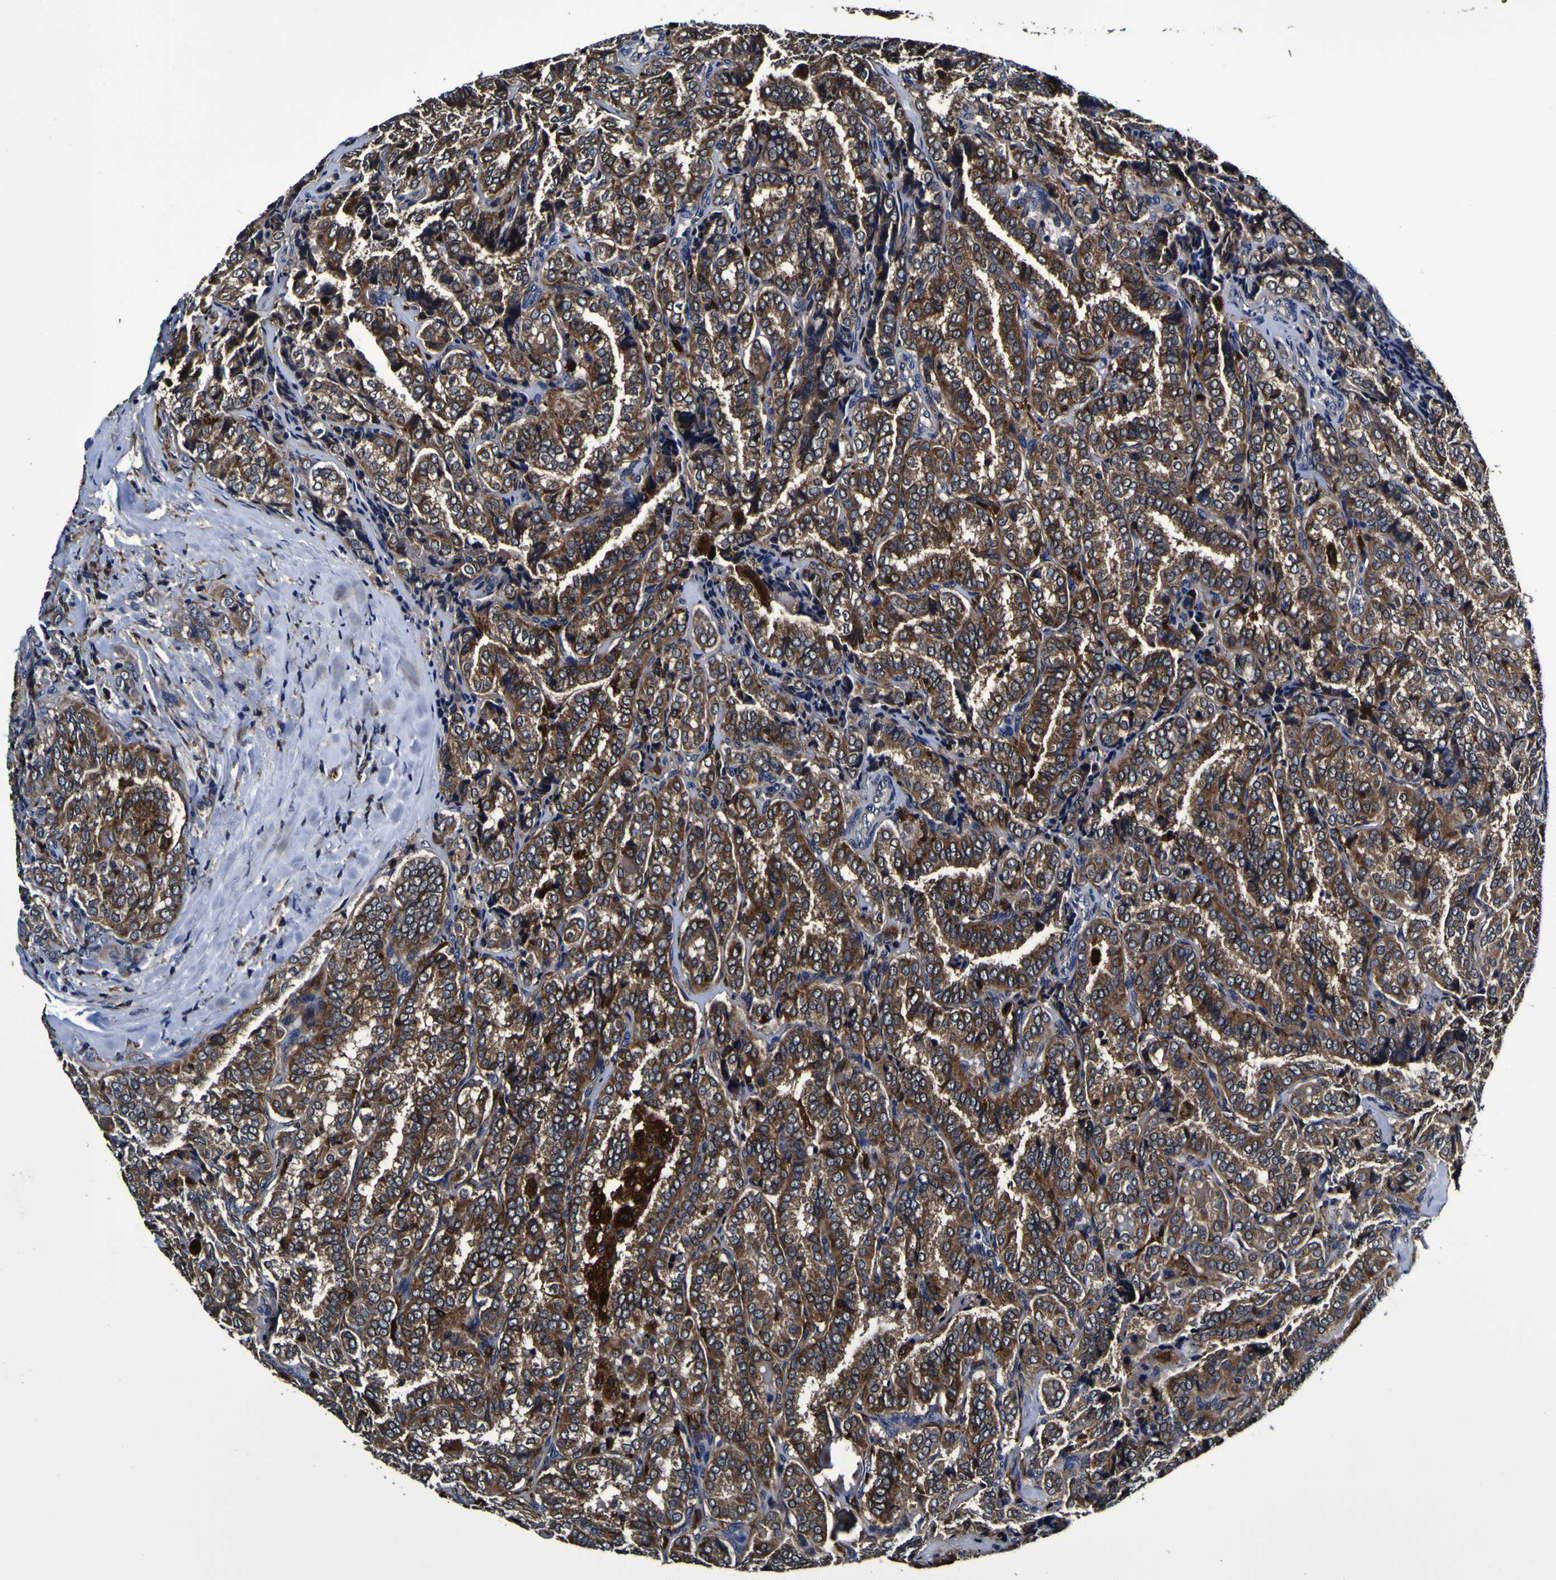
{"staining": {"intensity": "moderate", "quantity": ">75%", "location": "cytoplasmic/membranous"}, "tissue": "thyroid cancer", "cell_type": "Tumor cells", "image_type": "cancer", "snomed": [{"axis": "morphology", "description": "Normal tissue, NOS"}, {"axis": "morphology", "description": "Papillary adenocarcinoma, NOS"}, {"axis": "topography", "description": "Thyroid gland"}], "caption": "The image displays staining of thyroid cancer (papillary adenocarcinoma), revealing moderate cytoplasmic/membranous protein positivity (brown color) within tumor cells.", "gene": "GPX1", "patient": {"sex": "female", "age": 30}}